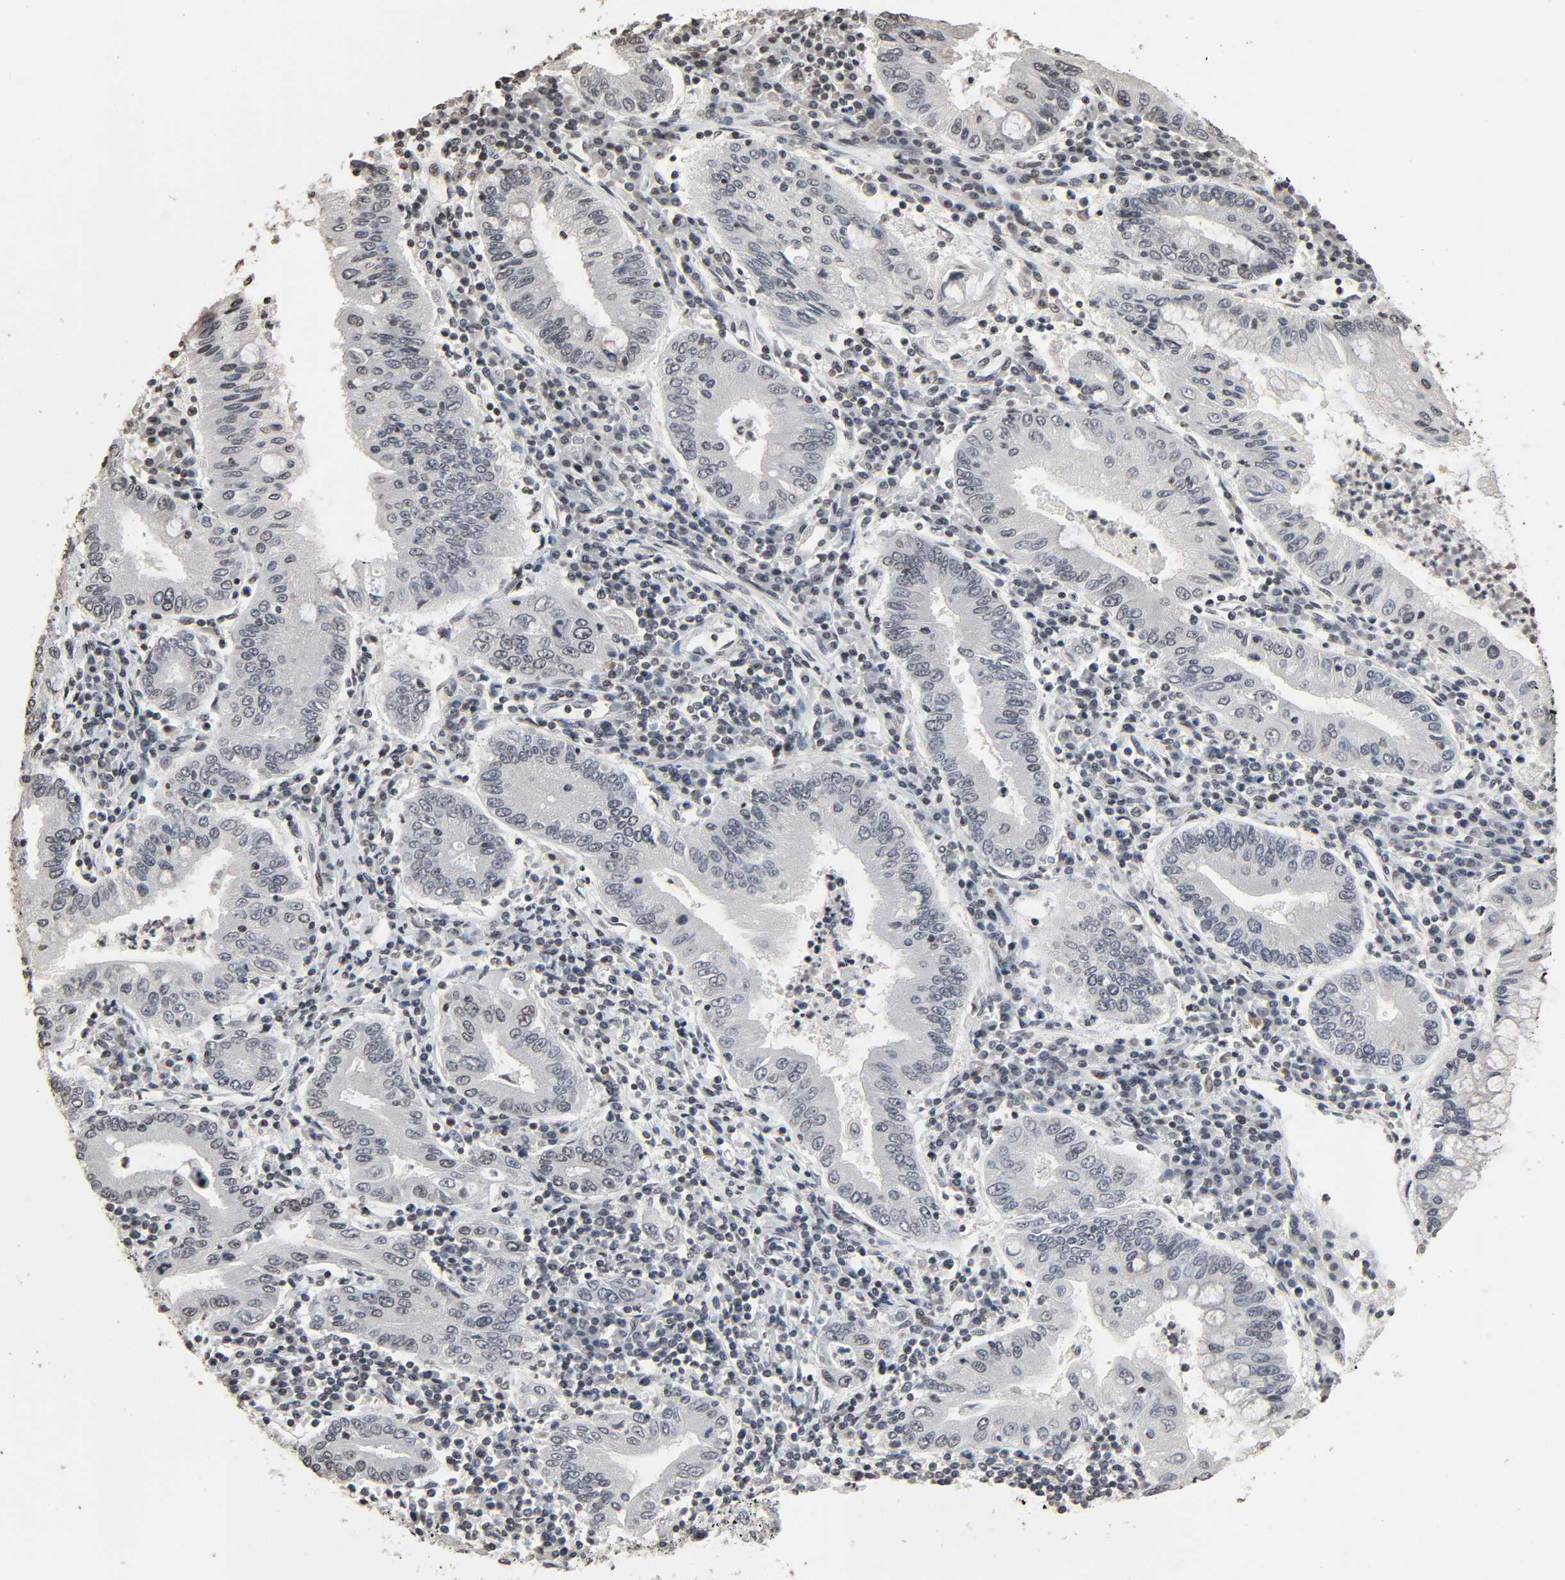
{"staining": {"intensity": "negative", "quantity": "none", "location": "none"}, "tissue": "stomach cancer", "cell_type": "Tumor cells", "image_type": "cancer", "snomed": [{"axis": "morphology", "description": "Normal tissue, NOS"}, {"axis": "morphology", "description": "Adenocarcinoma, NOS"}, {"axis": "topography", "description": "Esophagus"}, {"axis": "topography", "description": "Stomach, upper"}, {"axis": "topography", "description": "Peripheral nerve tissue"}], "caption": "Histopathology image shows no protein expression in tumor cells of stomach cancer tissue. (Brightfield microscopy of DAB IHC at high magnification).", "gene": "STK4", "patient": {"sex": "male", "age": 62}}